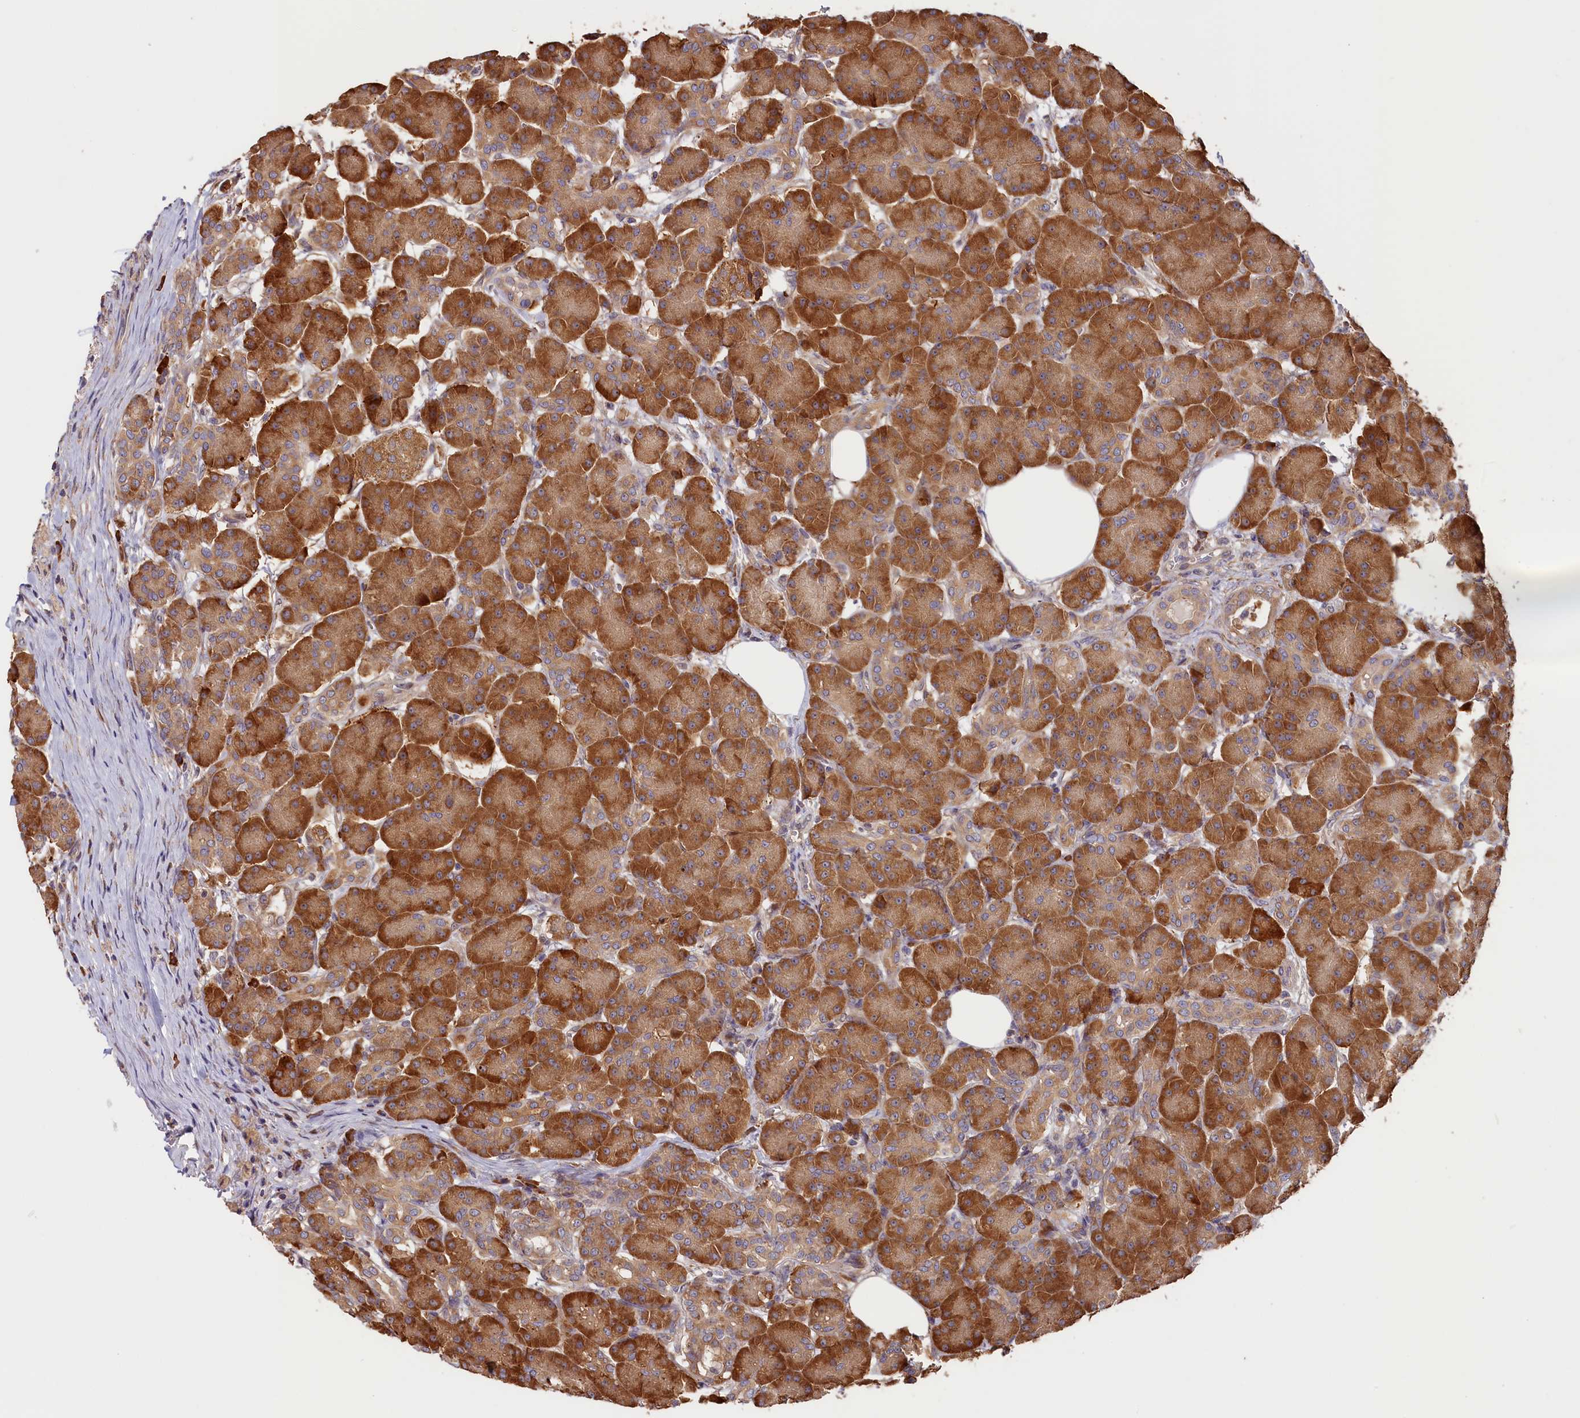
{"staining": {"intensity": "strong", "quantity": ">75%", "location": "cytoplasmic/membranous"}, "tissue": "pancreas", "cell_type": "Exocrine glandular cells", "image_type": "normal", "snomed": [{"axis": "morphology", "description": "Normal tissue, NOS"}, {"axis": "topography", "description": "Pancreas"}], "caption": "The image demonstrates a brown stain indicating the presence of a protein in the cytoplasmic/membranous of exocrine glandular cells in pancreas. (Brightfield microscopy of DAB IHC at high magnification).", "gene": "CEP44", "patient": {"sex": "male", "age": 63}}